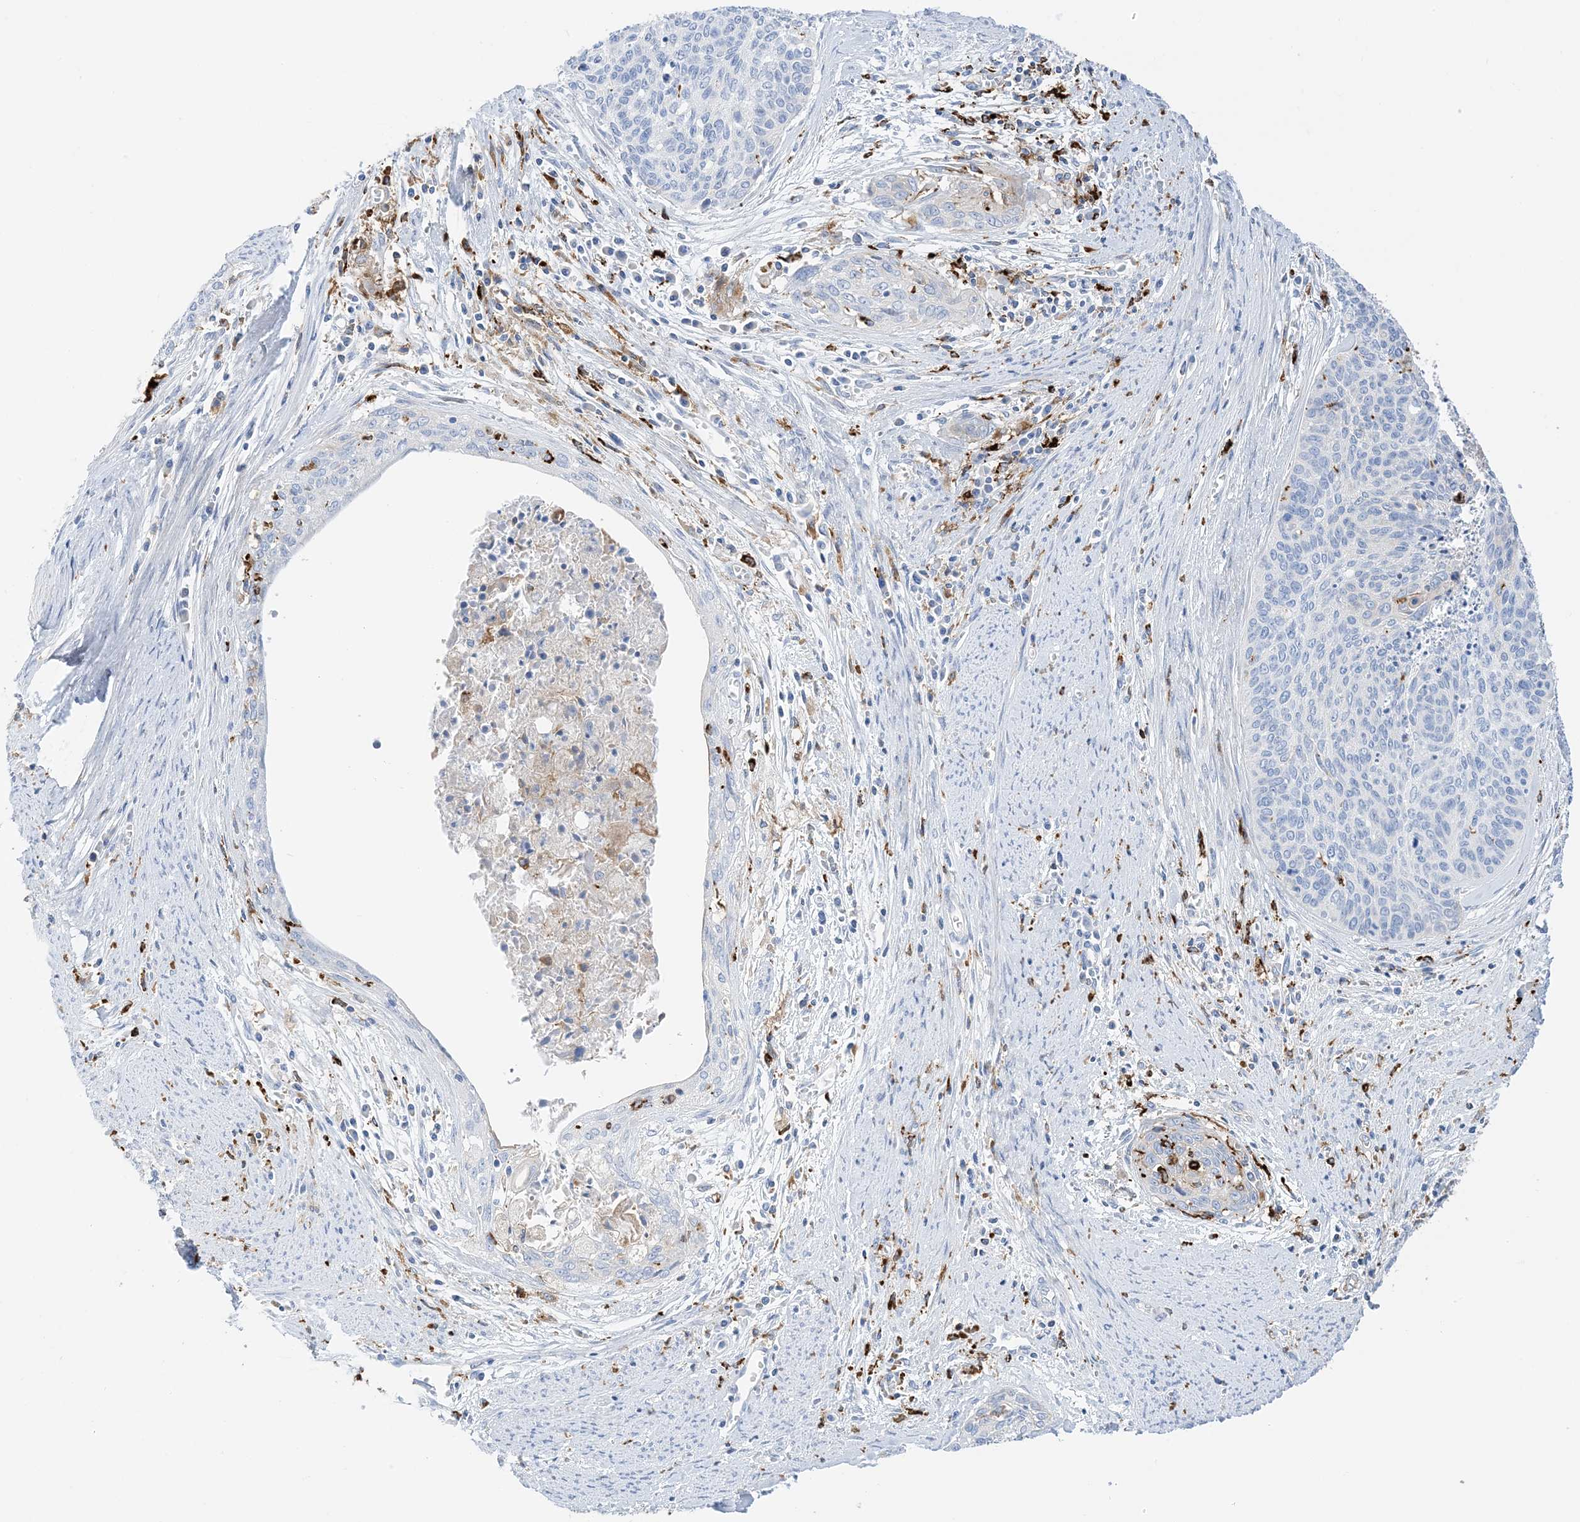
{"staining": {"intensity": "negative", "quantity": "none", "location": "none"}, "tissue": "cervical cancer", "cell_type": "Tumor cells", "image_type": "cancer", "snomed": [{"axis": "morphology", "description": "Squamous cell carcinoma, NOS"}, {"axis": "topography", "description": "Cervix"}], "caption": "There is no significant positivity in tumor cells of cervical cancer (squamous cell carcinoma).", "gene": "DPH3", "patient": {"sex": "female", "age": 55}}